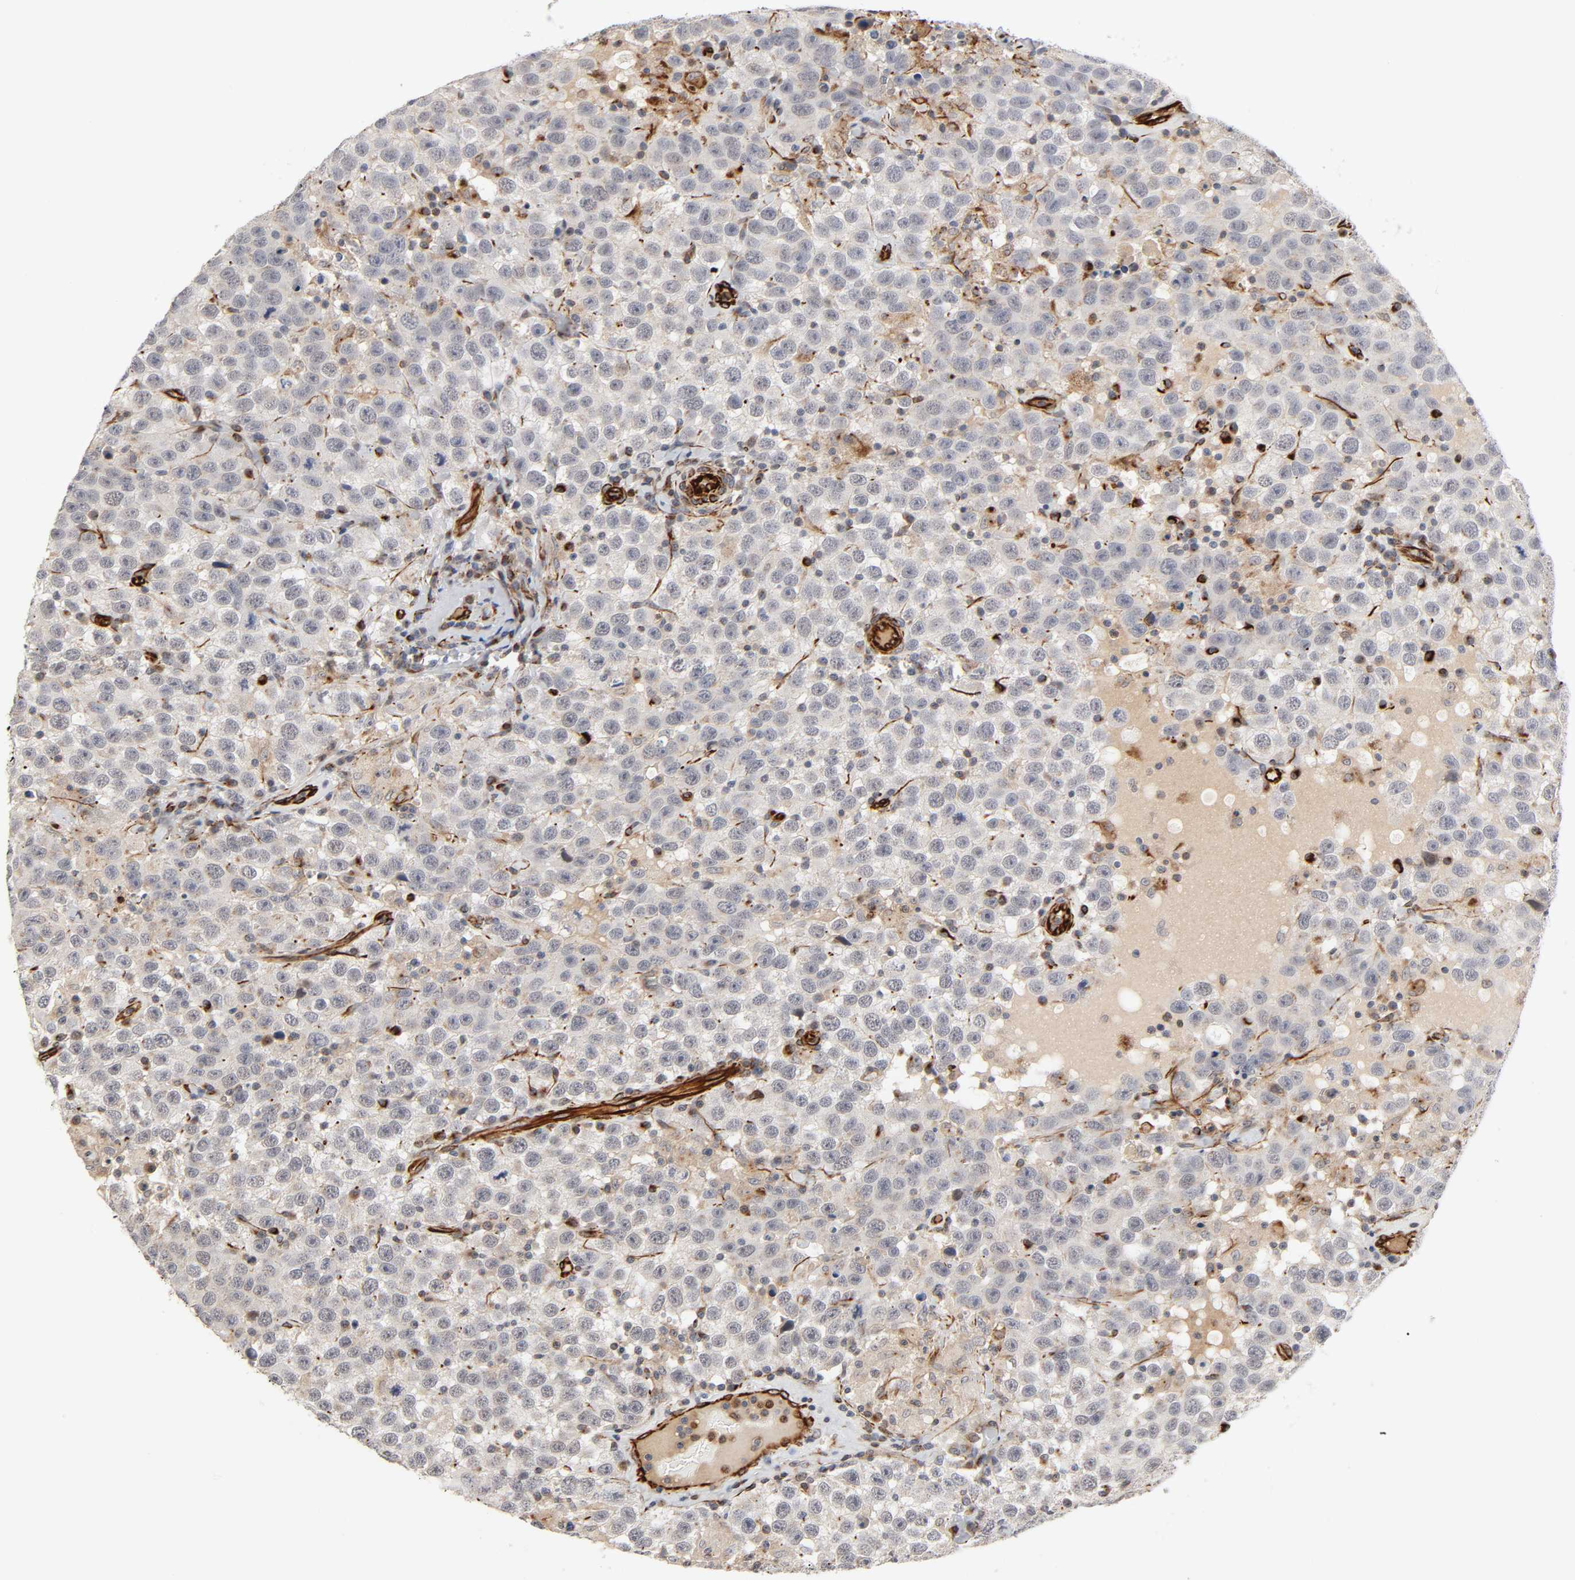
{"staining": {"intensity": "weak", "quantity": "25%-75%", "location": "cytoplasmic/membranous"}, "tissue": "testis cancer", "cell_type": "Tumor cells", "image_type": "cancer", "snomed": [{"axis": "morphology", "description": "Seminoma, NOS"}, {"axis": "topography", "description": "Testis"}], "caption": "There is low levels of weak cytoplasmic/membranous positivity in tumor cells of testis cancer, as demonstrated by immunohistochemical staining (brown color).", "gene": "REEP6", "patient": {"sex": "male", "age": 41}}